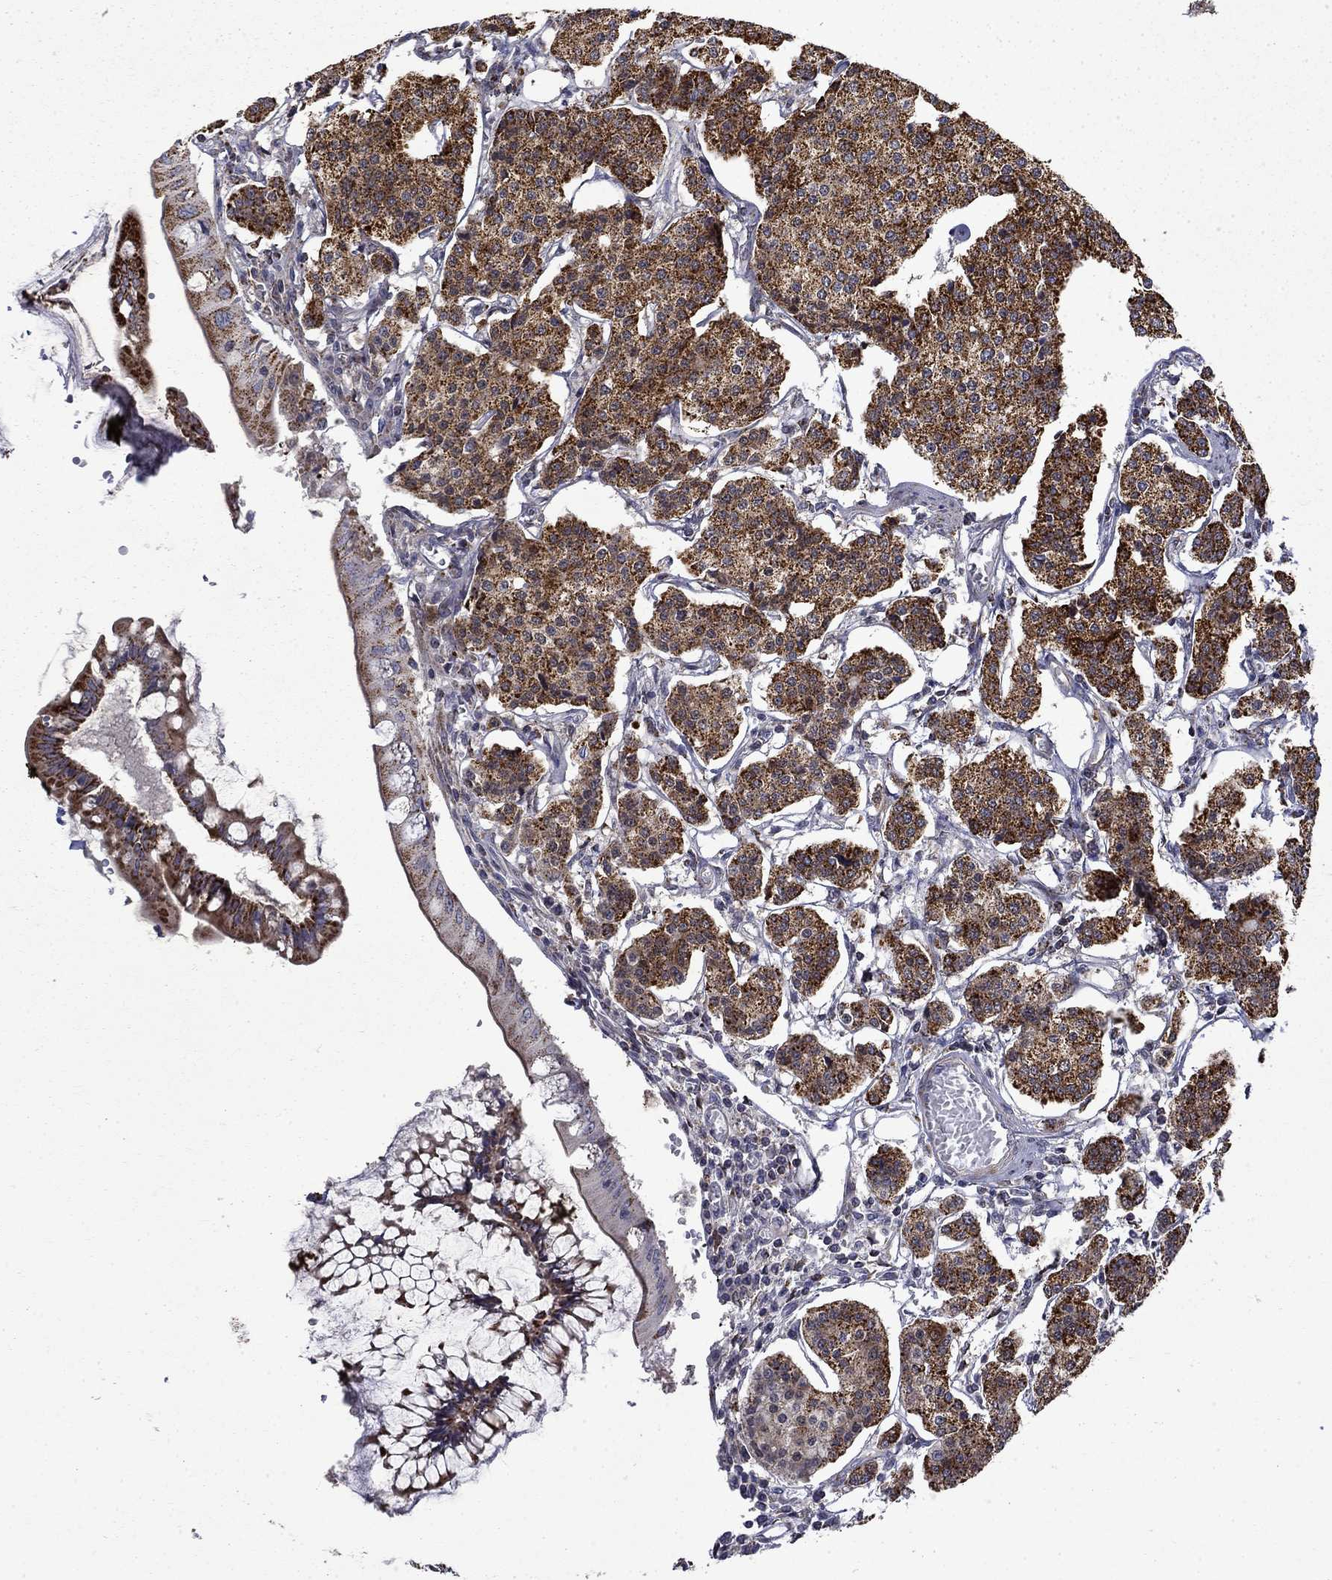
{"staining": {"intensity": "strong", "quantity": ">75%", "location": "cytoplasmic/membranous"}, "tissue": "carcinoid", "cell_type": "Tumor cells", "image_type": "cancer", "snomed": [{"axis": "morphology", "description": "Carcinoid, malignant, NOS"}, {"axis": "topography", "description": "Small intestine"}], "caption": "Immunohistochemical staining of human carcinoid (malignant) demonstrates strong cytoplasmic/membranous protein positivity in approximately >75% of tumor cells.", "gene": "PCBP3", "patient": {"sex": "female", "age": 65}}